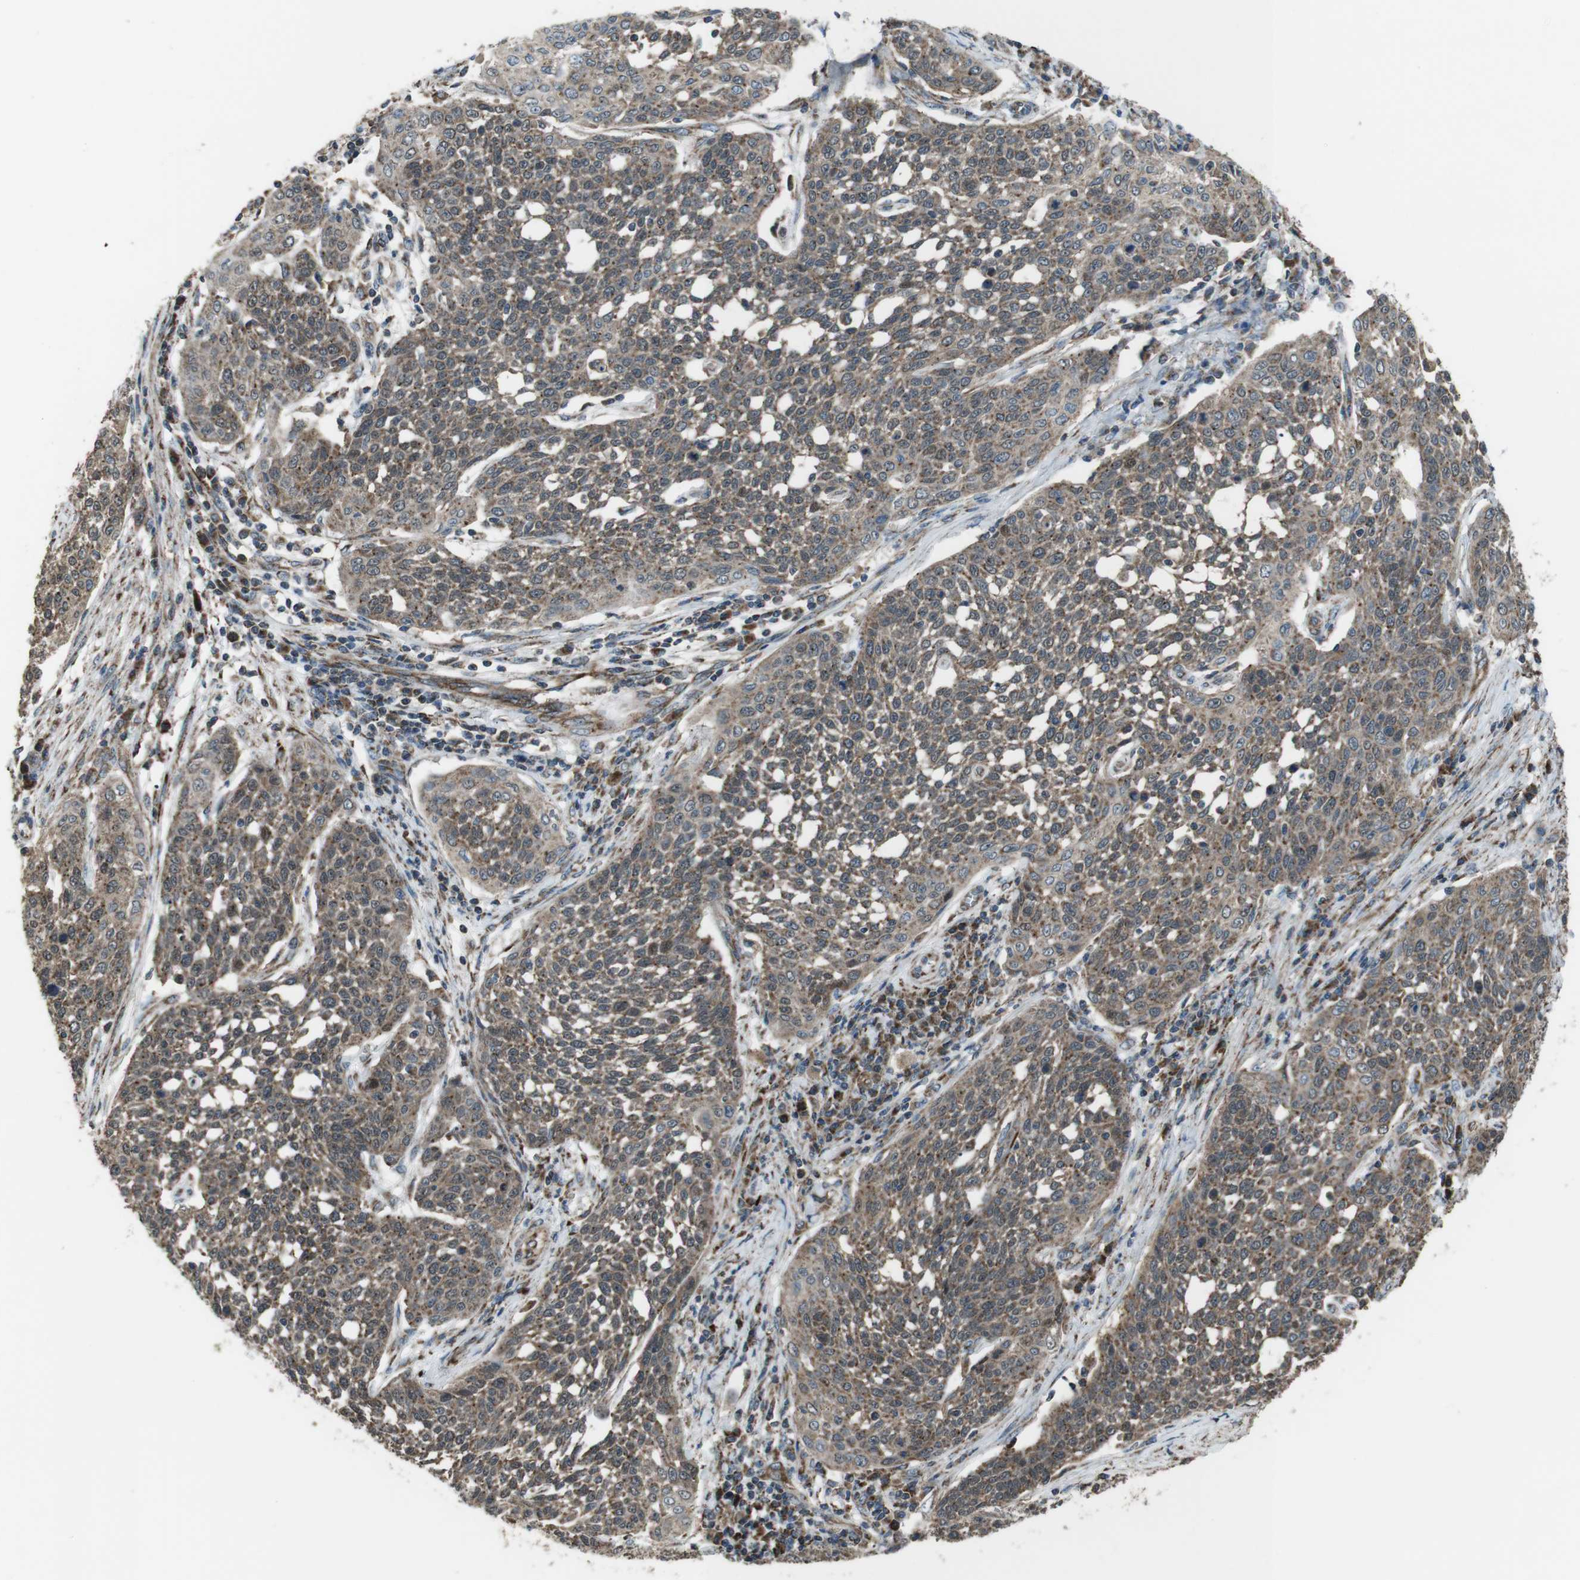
{"staining": {"intensity": "weak", "quantity": ">75%", "location": "cytoplasmic/membranous"}, "tissue": "cervical cancer", "cell_type": "Tumor cells", "image_type": "cancer", "snomed": [{"axis": "morphology", "description": "Squamous cell carcinoma, NOS"}, {"axis": "topography", "description": "Cervix"}], "caption": "Immunohistochemical staining of human cervical cancer (squamous cell carcinoma) demonstrates low levels of weak cytoplasmic/membranous protein staining in about >75% of tumor cells.", "gene": "GIMAP8", "patient": {"sex": "female", "age": 34}}